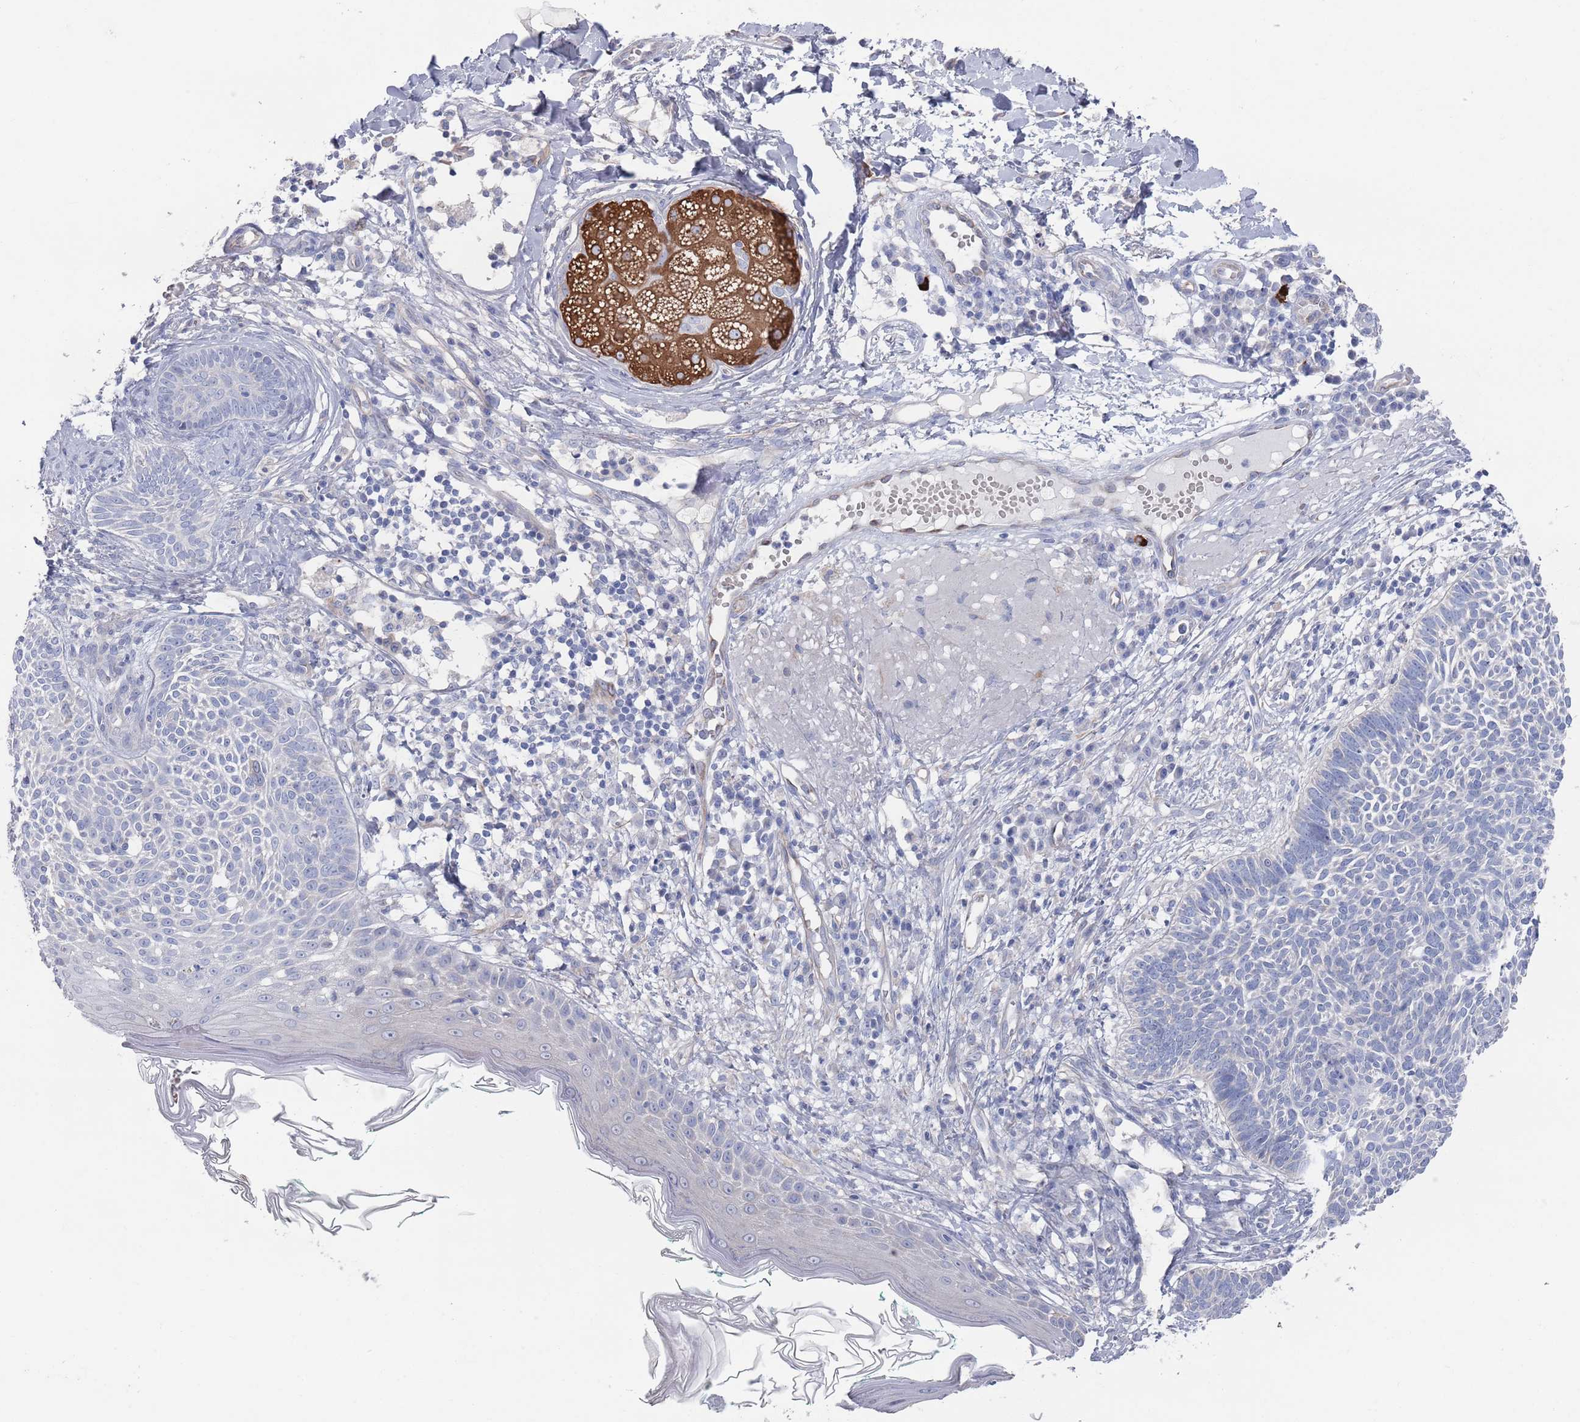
{"staining": {"intensity": "negative", "quantity": "none", "location": "none"}, "tissue": "skin cancer", "cell_type": "Tumor cells", "image_type": "cancer", "snomed": [{"axis": "morphology", "description": "Basal cell carcinoma"}, {"axis": "topography", "description": "Skin"}], "caption": "A micrograph of human skin cancer (basal cell carcinoma) is negative for staining in tumor cells.", "gene": "TMCO3", "patient": {"sex": "male", "age": 72}}